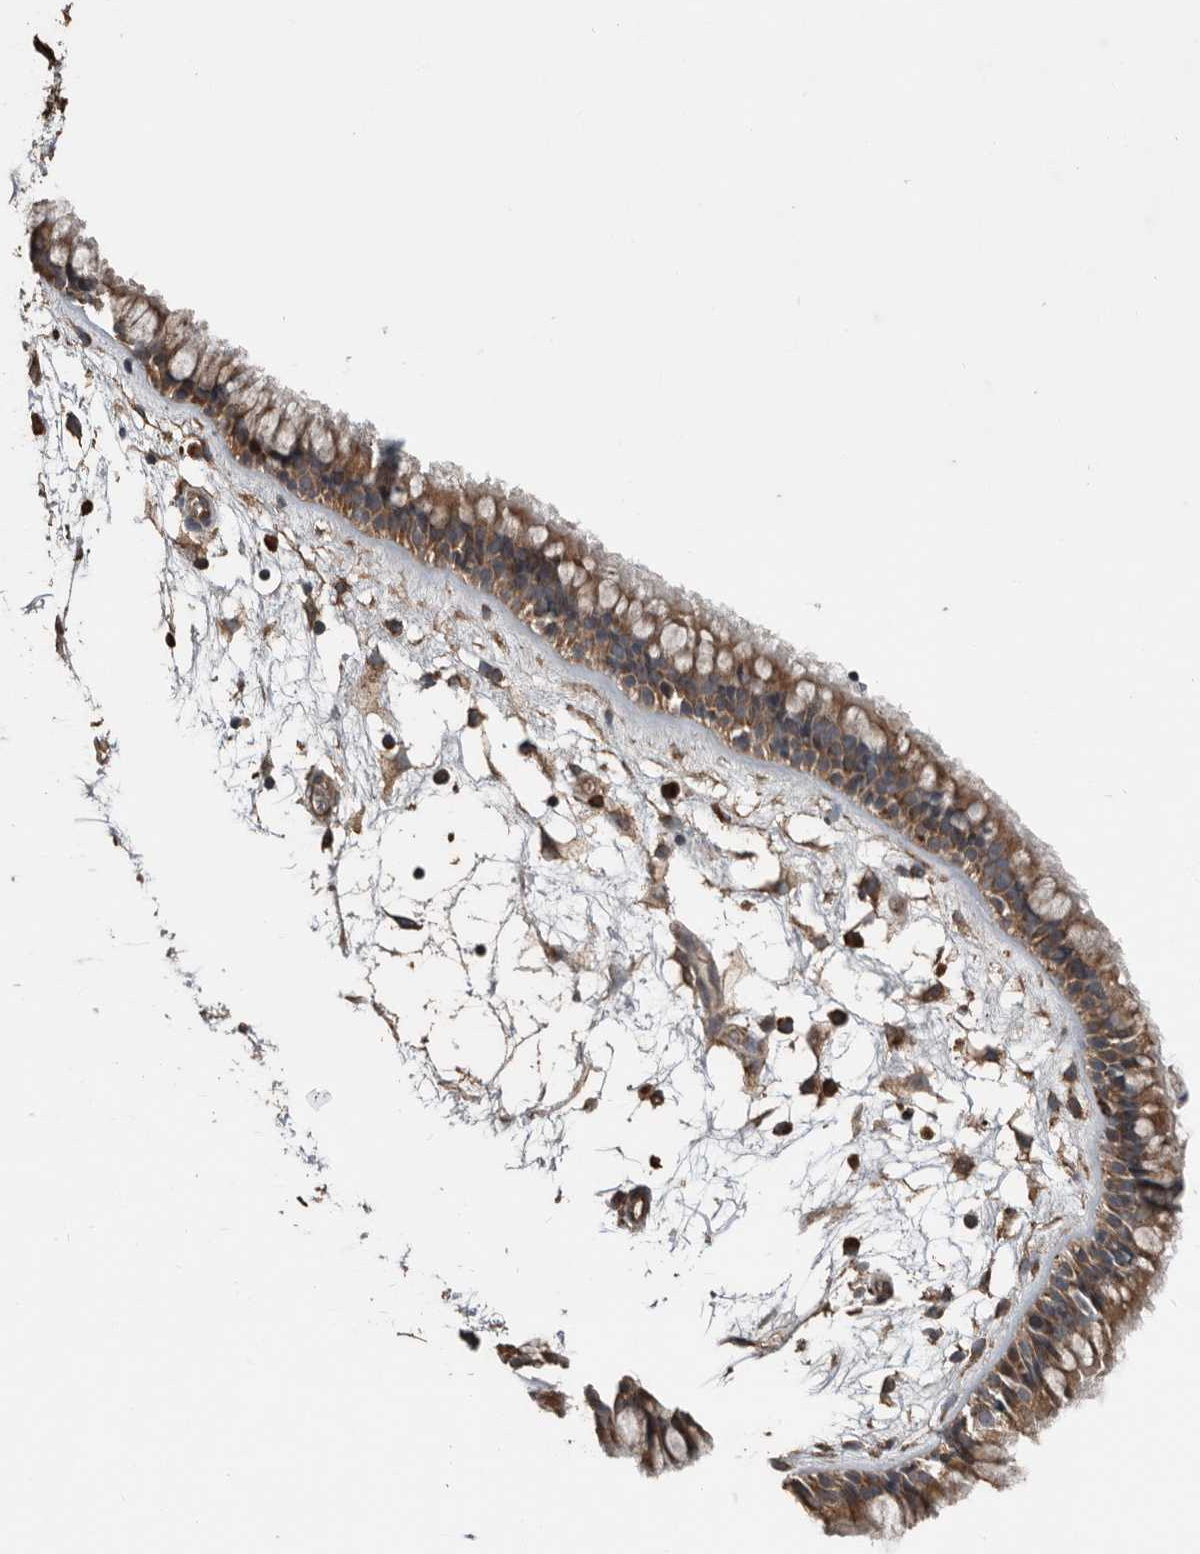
{"staining": {"intensity": "moderate", "quantity": ">75%", "location": "cytoplasmic/membranous"}, "tissue": "nasopharynx", "cell_type": "Respiratory epithelial cells", "image_type": "normal", "snomed": [{"axis": "morphology", "description": "Normal tissue, NOS"}, {"axis": "morphology", "description": "Inflammation, NOS"}, {"axis": "topography", "description": "Nasopharynx"}], "caption": "Brown immunohistochemical staining in normal nasopharynx exhibits moderate cytoplasmic/membranous staining in about >75% of respiratory epithelial cells.", "gene": "RNF207", "patient": {"sex": "male", "age": 48}}